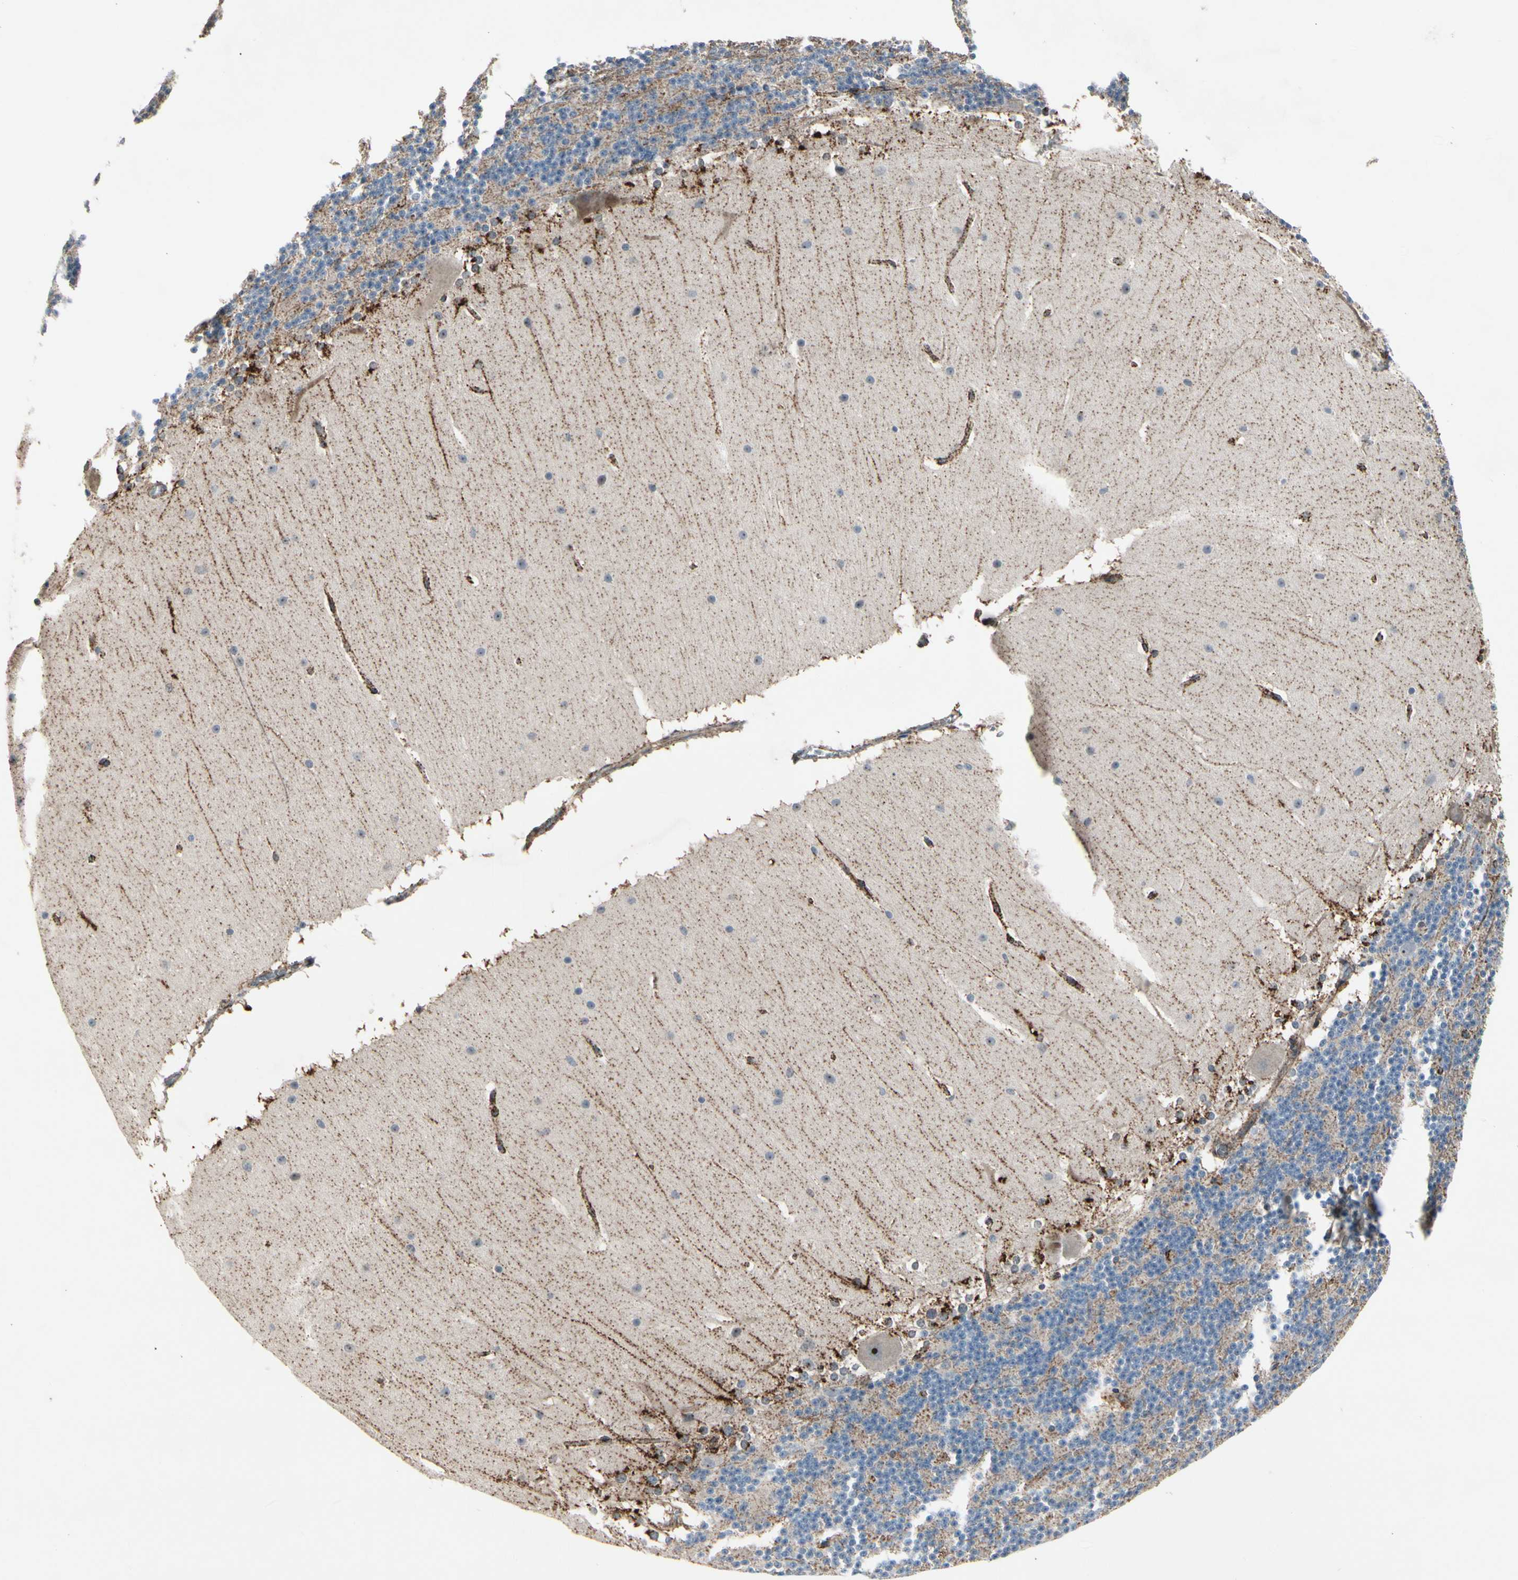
{"staining": {"intensity": "weak", "quantity": ">75%", "location": "cytoplasmic/membranous"}, "tissue": "cerebellum", "cell_type": "Cells in granular layer", "image_type": "normal", "snomed": [{"axis": "morphology", "description": "Normal tissue, NOS"}, {"axis": "topography", "description": "Cerebellum"}], "caption": "Immunohistochemistry (IHC) staining of normal cerebellum, which exhibits low levels of weak cytoplasmic/membranous positivity in approximately >75% of cells in granular layer indicating weak cytoplasmic/membranous protein staining. The staining was performed using DAB (3,3'-diaminobenzidine) (brown) for protein detection and nuclei were counterstained in hematoxylin (blue).", "gene": "CPT1A", "patient": {"sex": "female", "age": 19}}